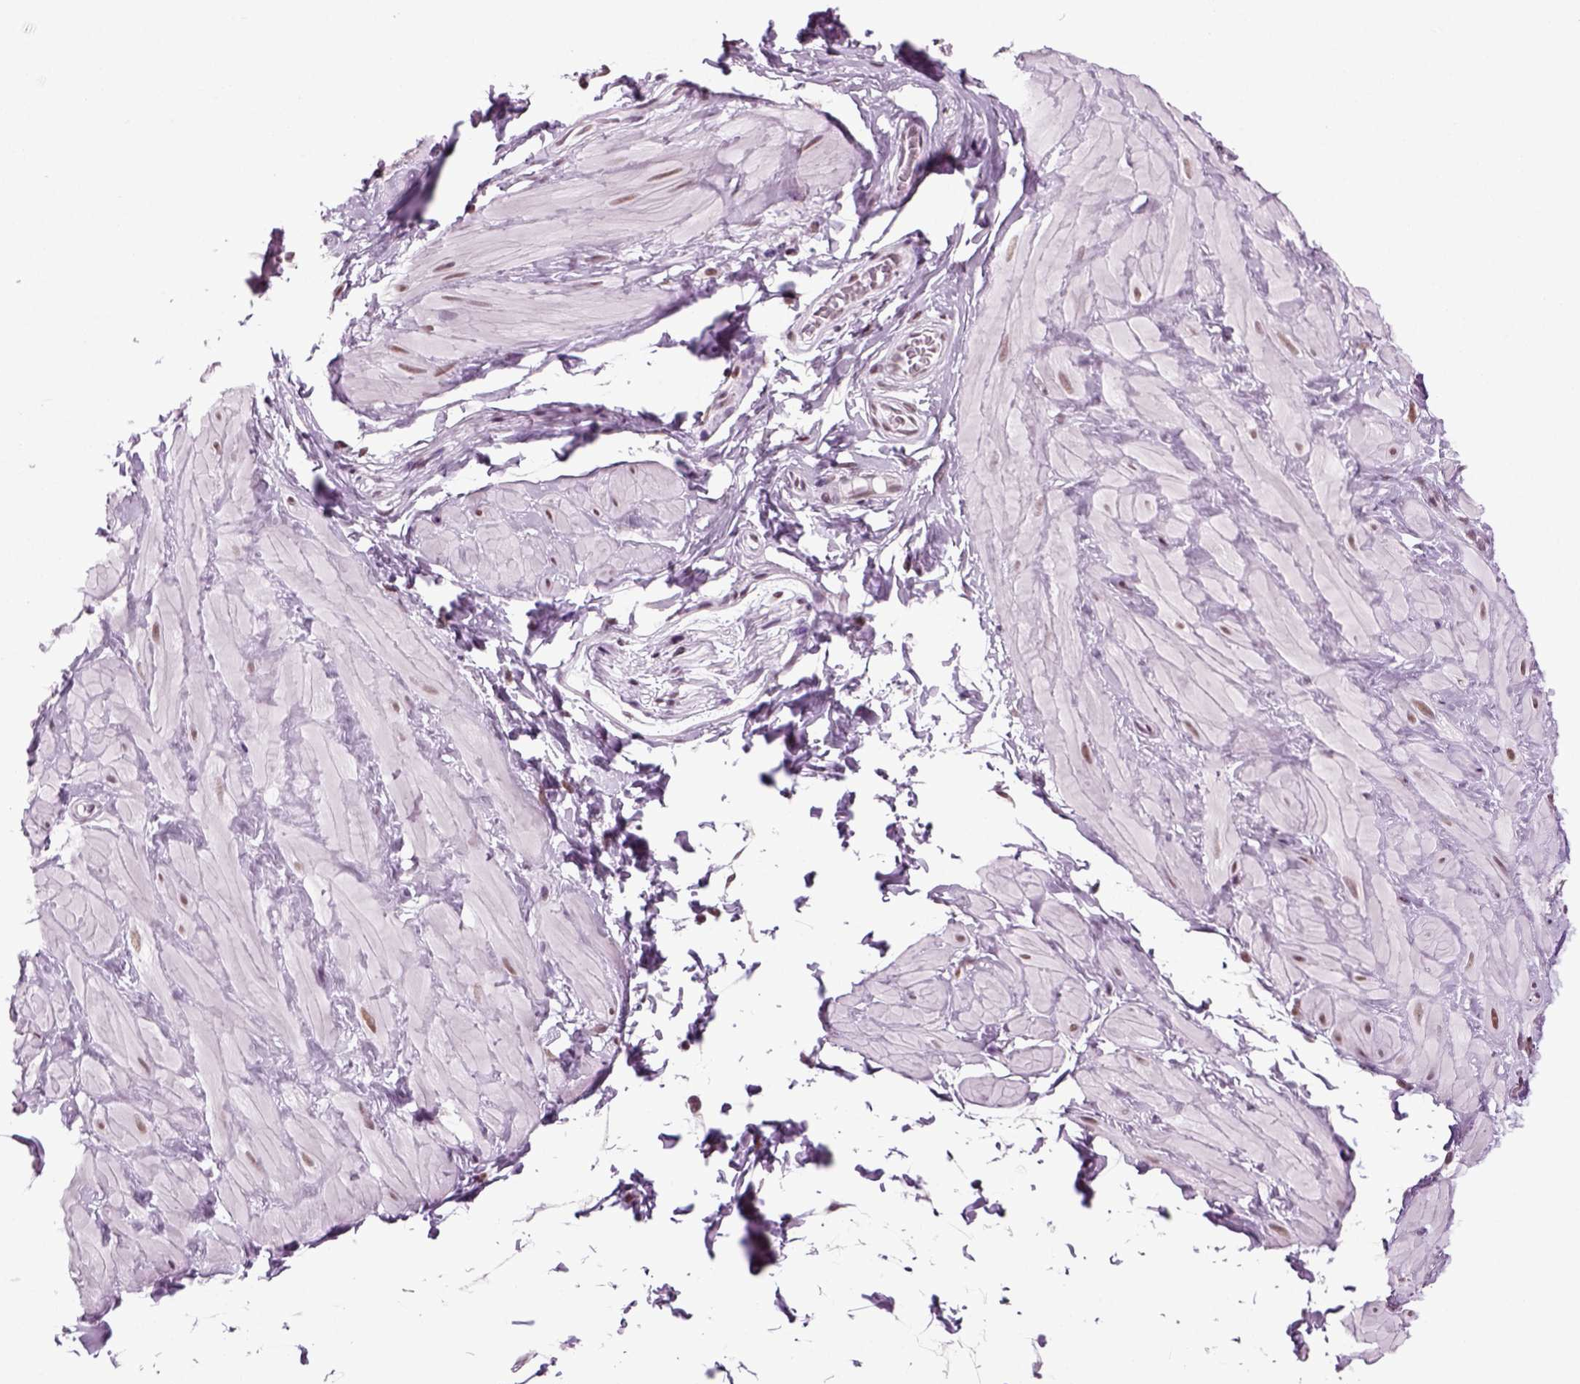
{"staining": {"intensity": "negative", "quantity": "none", "location": "none"}, "tissue": "adipose tissue", "cell_type": "Adipocytes", "image_type": "normal", "snomed": [{"axis": "morphology", "description": "Normal tissue, NOS"}, {"axis": "topography", "description": "Smooth muscle"}, {"axis": "topography", "description": "Peripheral nerve tissue"}], "caption": "An image of adipose tissue stained for a protein exhibits no brown staining in adipocytes.", "gene": "RCOR3", "patient": {"sex": "male", "age": 22}}